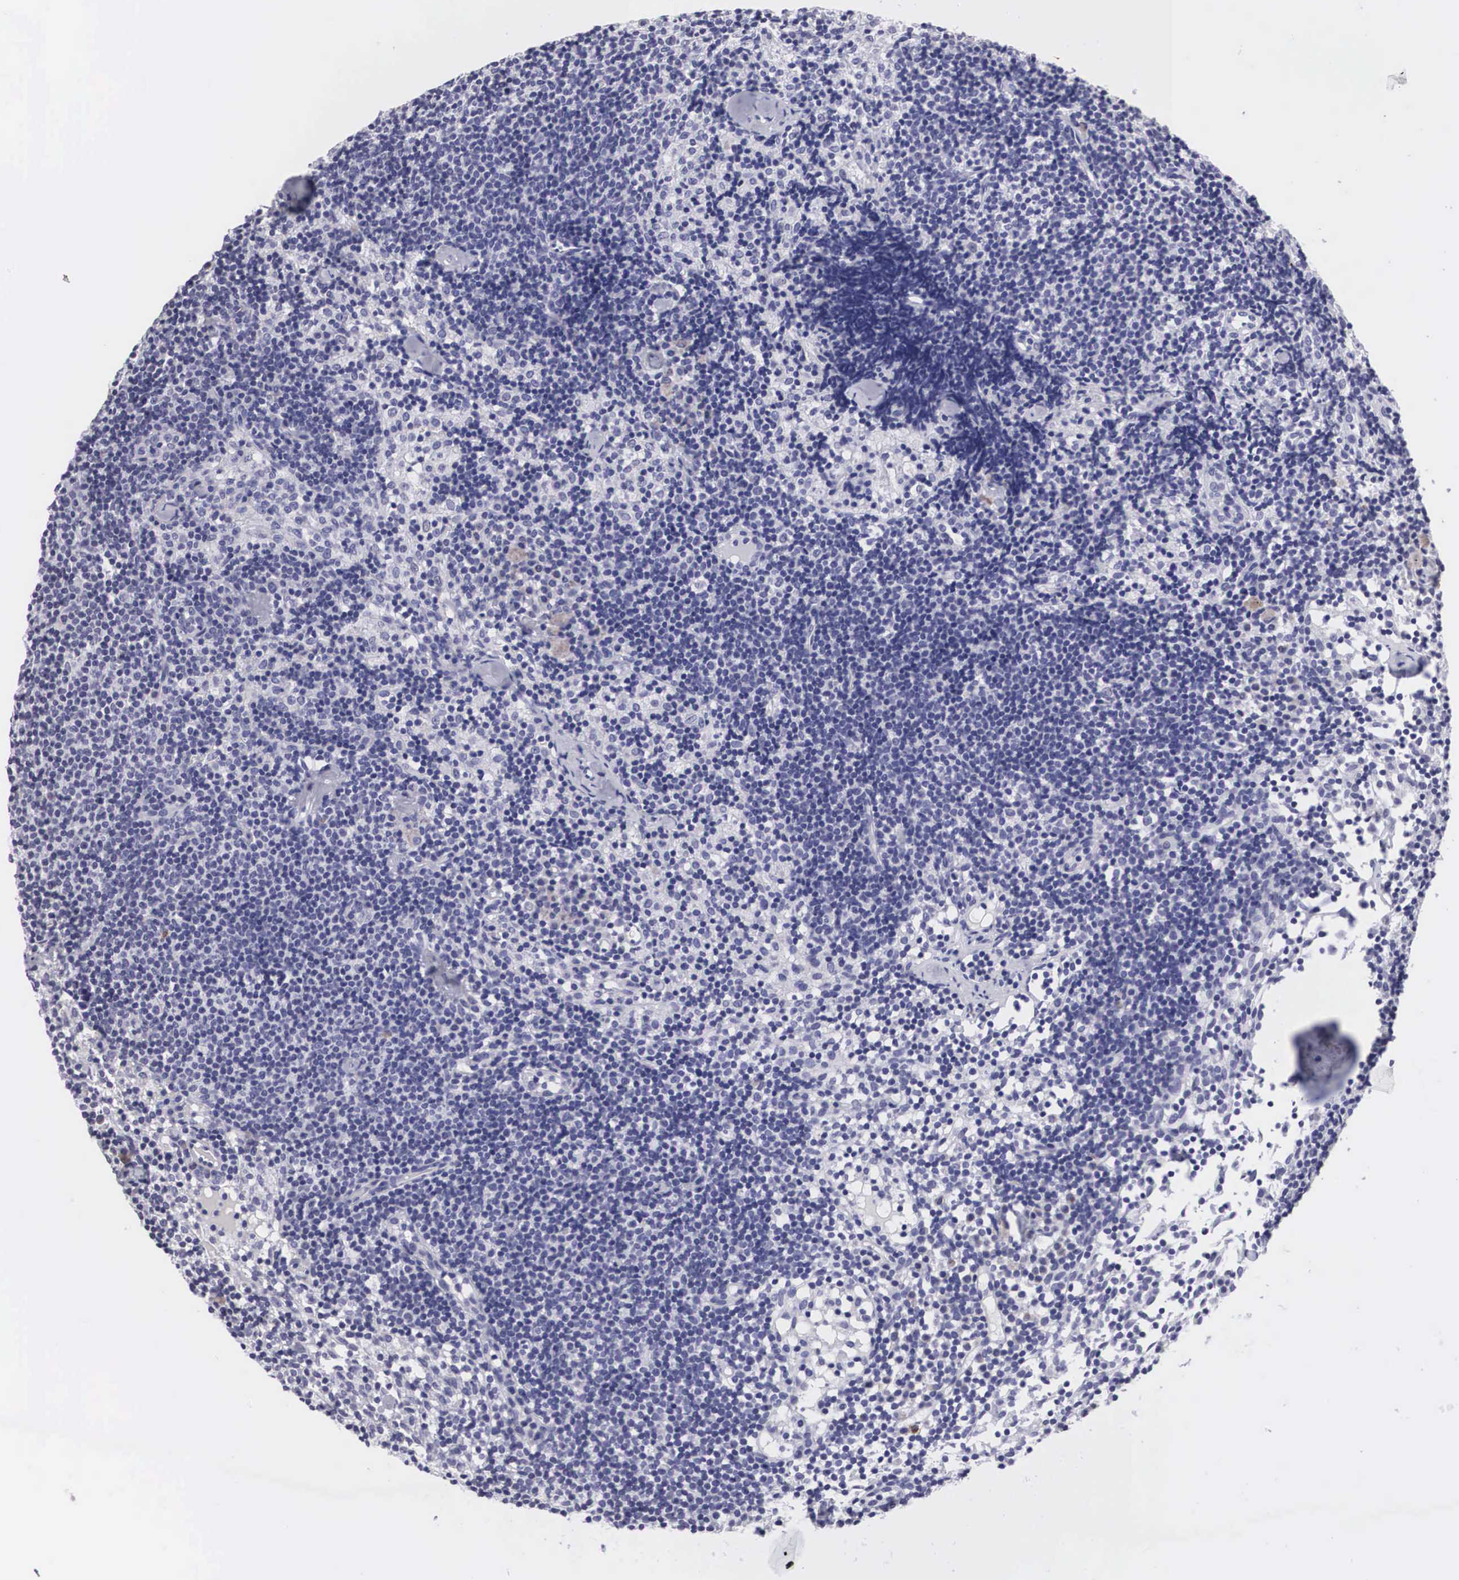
{"staining": {"intensity": "negative", "quantity": "none", "location": "none"}, "tissue": "lymph node", "cell_type": "Germinal center cells", "image_type": "normal", "snomed": [{"axis": "morphology", "description": "Normal tissue, NOS"}, {"axis": "topography", "description": "Lymph node"}], "caption": "There is no significant staining in germinal center cells of lymph node. The staining was performed using DAB to visualize the protein expression in brown, while the nuclei were stained in blue with hematoxylin (Magnification: 20x).", "gene": "ARMCX3", "patient": {"sex": "female", "age": 35}}